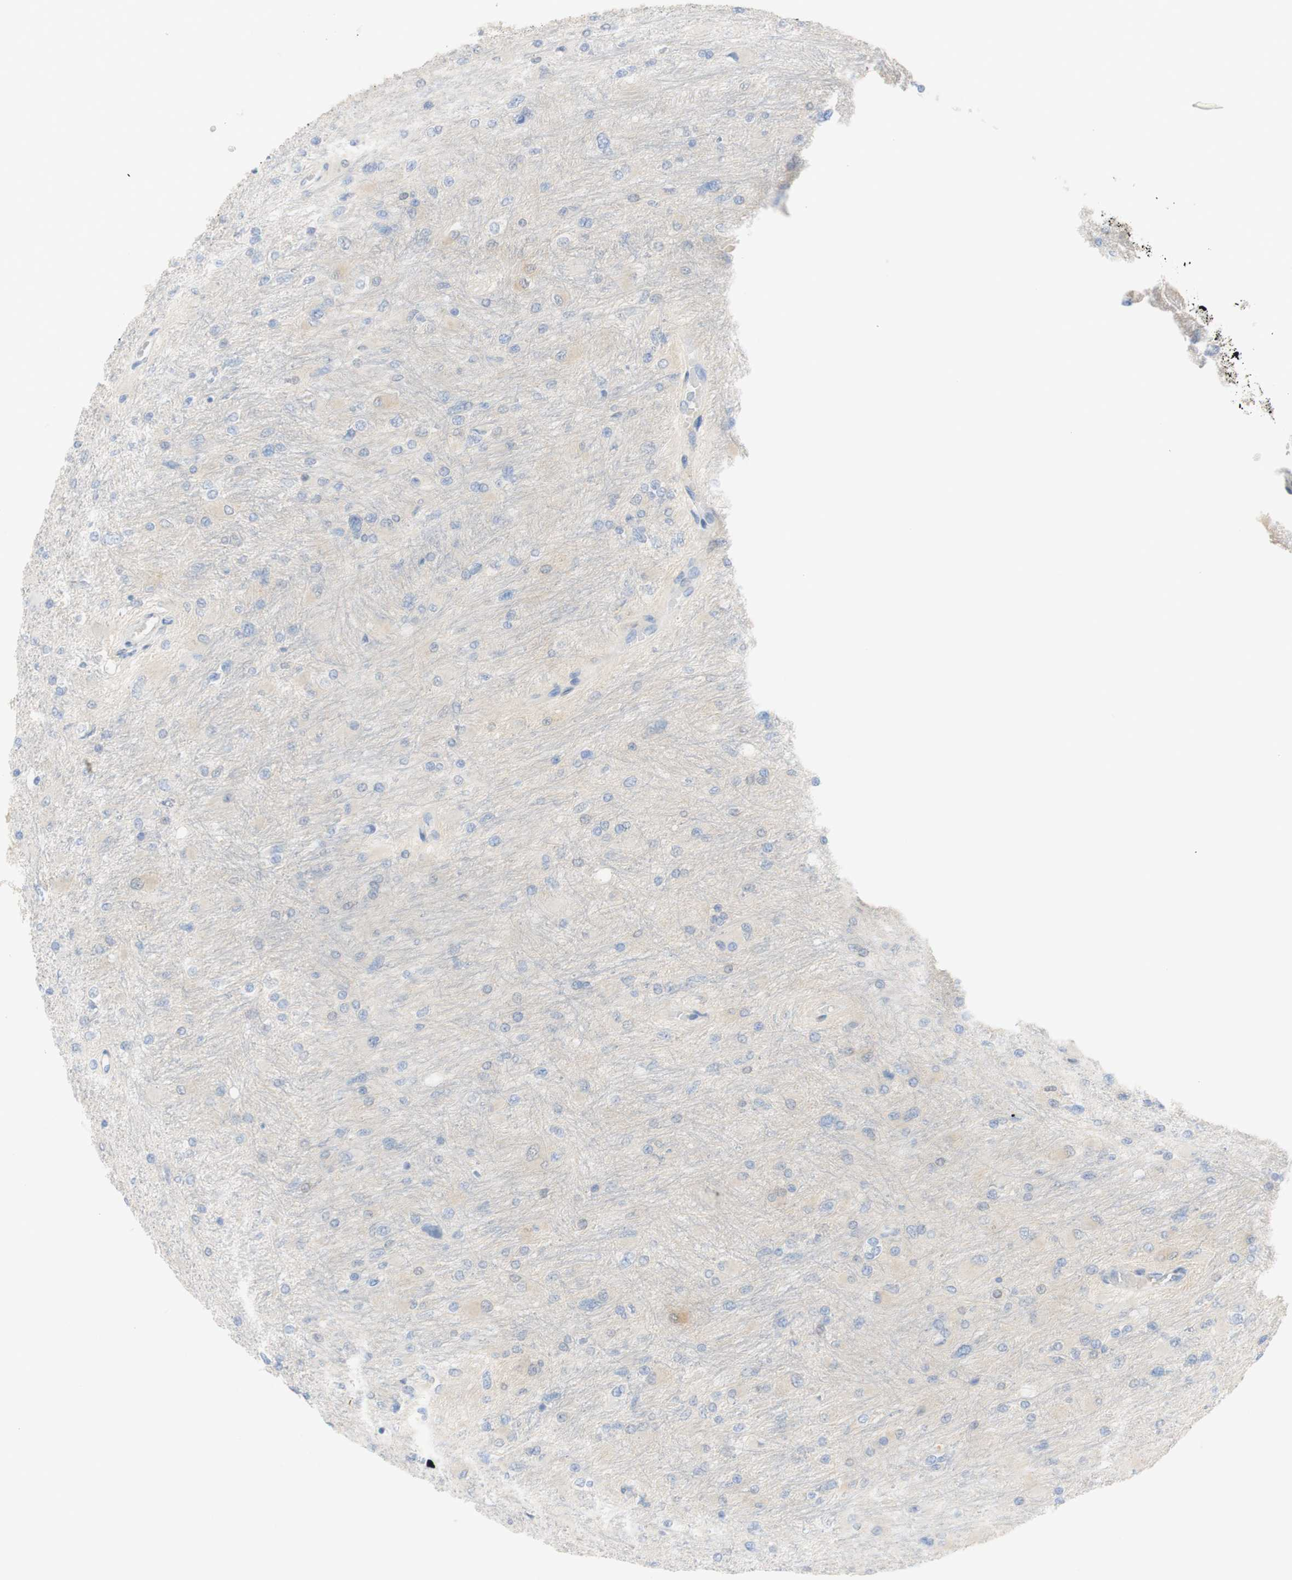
{"staining": {"intensity": "negative", "quantity": "none", "location": "none"}, "tissue": "glioma", "cell_type": "Tumor cells", "image_type": "cancer", "snomed": [{"axis": "morphology", "description": "Glioma, malignant, High grade"}, {"axis": "topography", "description": "Cerebral cortex"}], "caption": "A photomicrograph of malignant glioma (high-grade) stained for a protein demonstrates no brown staining in tumor cells.", "gene": "SELENBP1", "patient": {"sex": "female", "age": 36}}